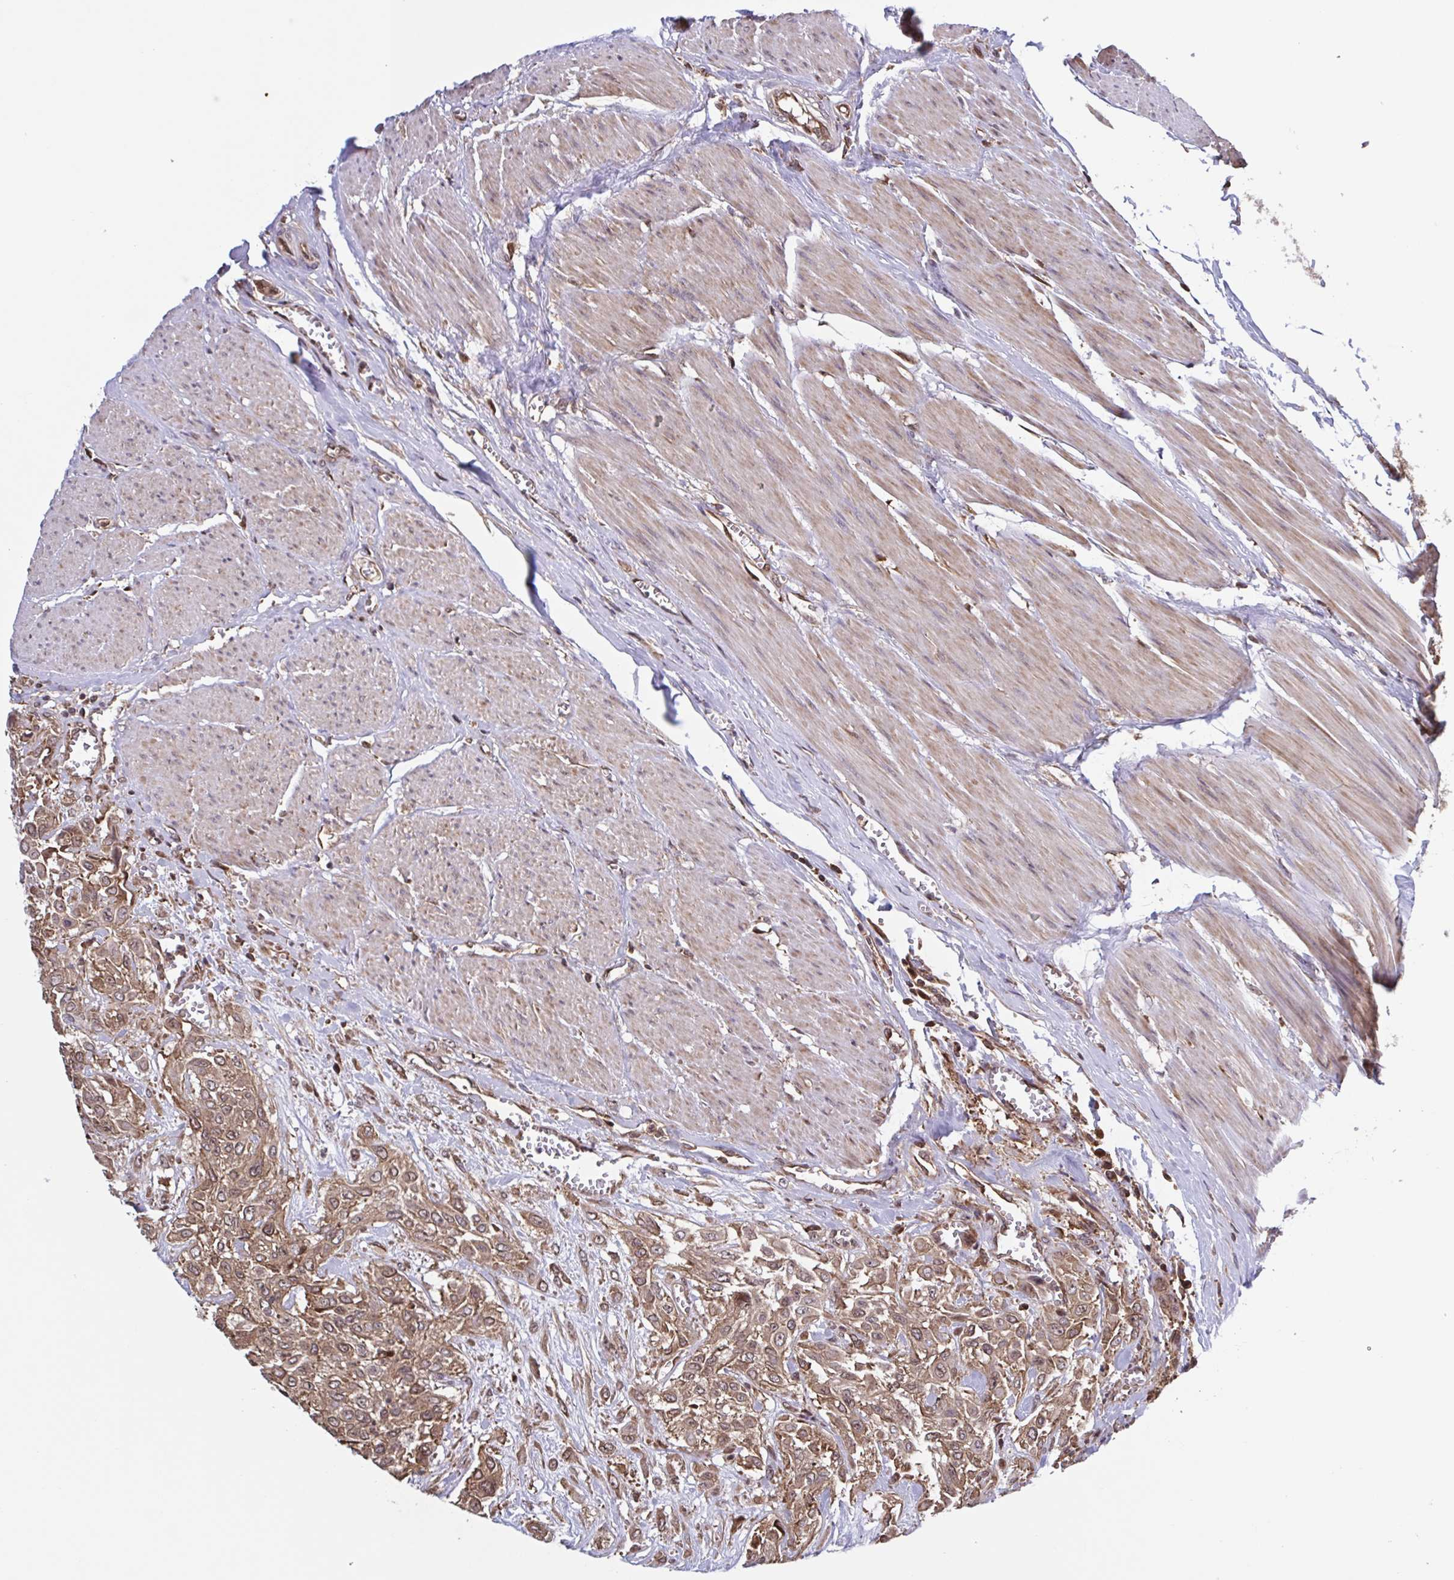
{"staining": {"intensity": "moderate", "quantity": ">75%", "location": "cytoplasmic/membranous,nuclear"}, "tissue": "urothelial cancer", "cell_type": "Tumor cells", "image_type": "cancer", "snomed": [{"axis": "morphology", "description": "Urothelial carcinoma, High grade"}, {"axis": "topography", "description": "Urinary bladder"}], "caption": "Protein analysis of high-grade urothelial carcinoma tissue shows moderate cytoplasmic/membranous and nuclear staining in about >75% of tumor cells. The staining was performed using DAB, with brown indicating positive protein expression. Nuclei are stained blue with hematoxylin.", "gene": "SEC63", "patient": {"sex": "male", "age": 57}}